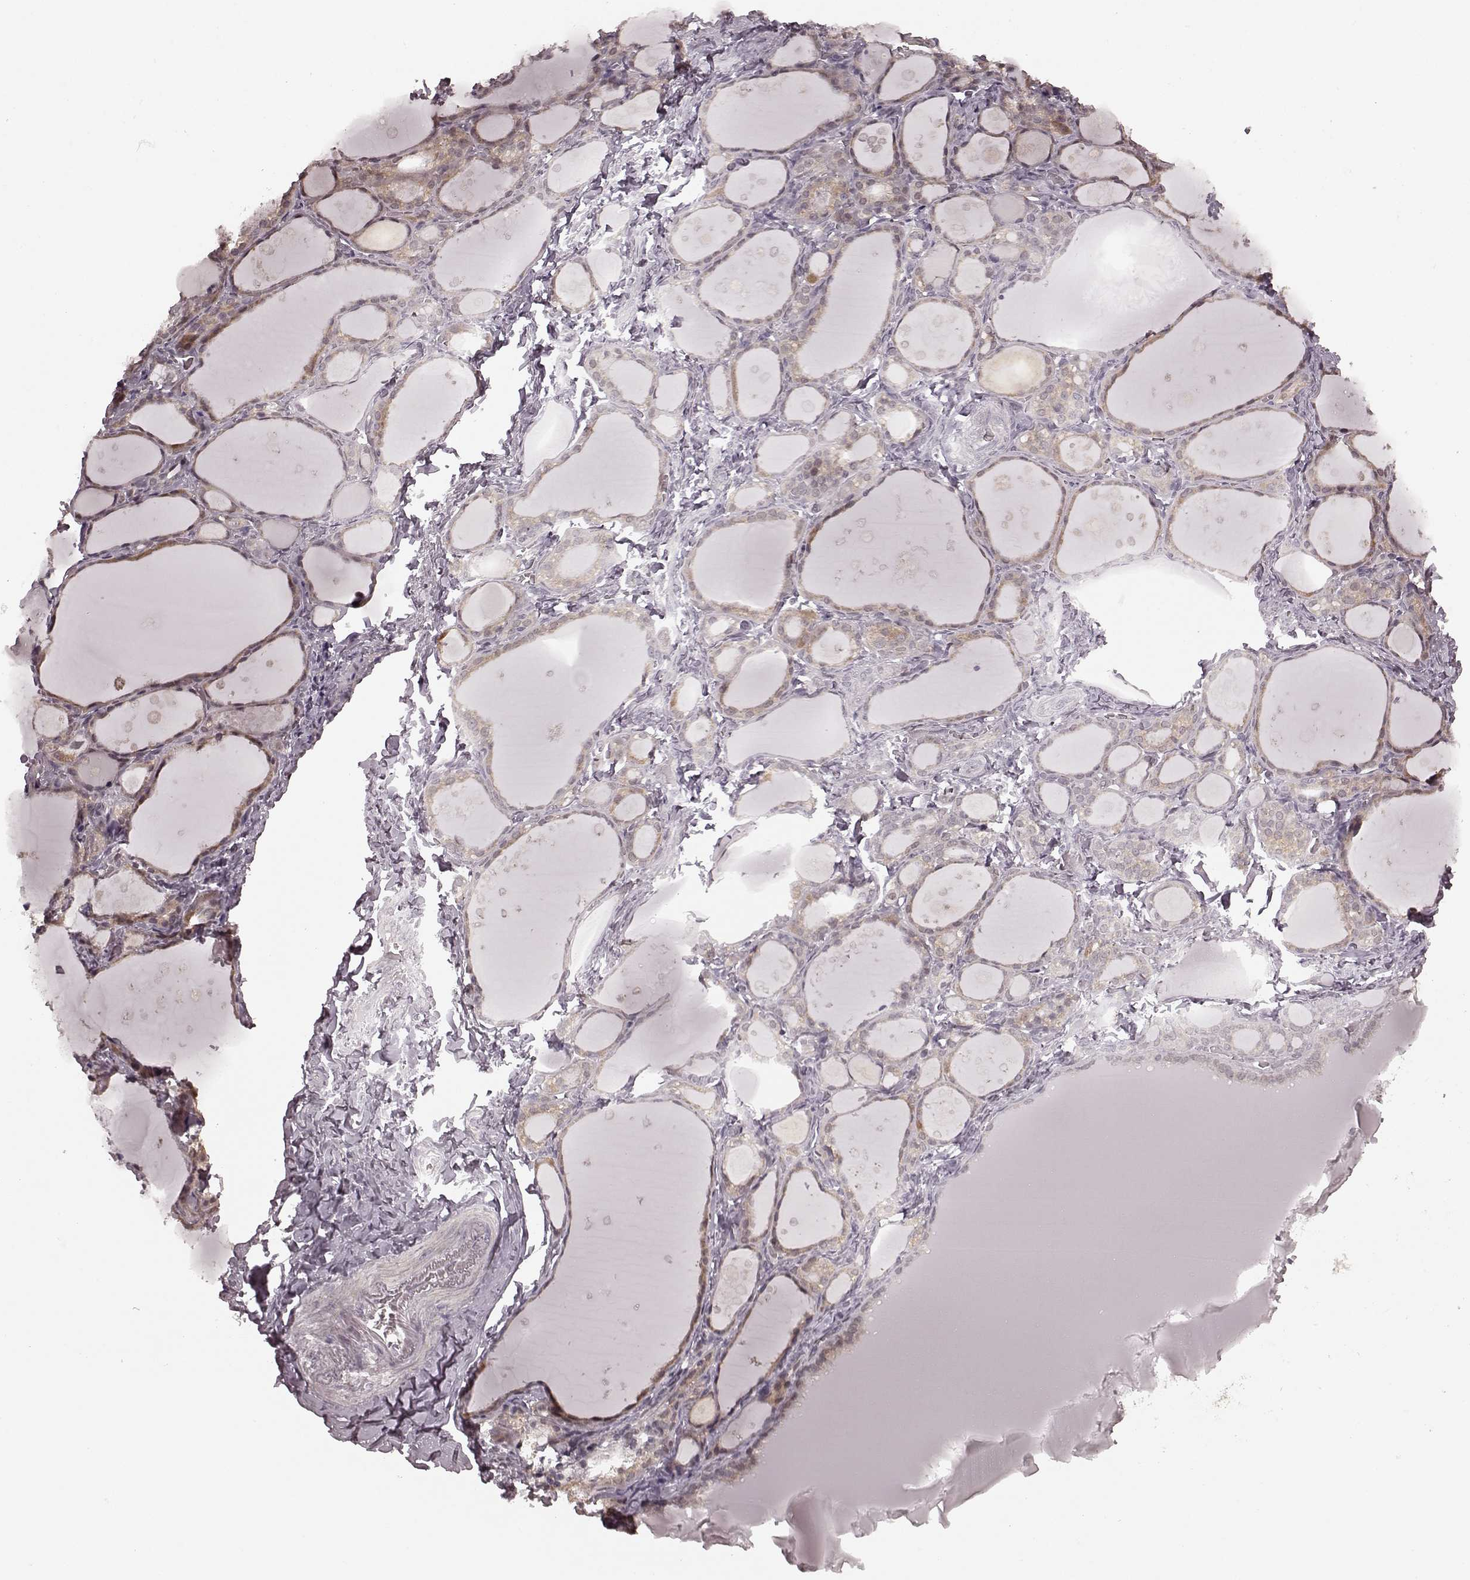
{"staining": {"intensity": "weak", "quantity": ">75%", "location": "cytoplasmic/membranous"}, "tissue": "thyroid gland", "cell_type": "Glandular cells", "image_type": "normal", "snomed": [{"axis": "morphology", "description": "Normal tissue, NOS"}, {"axis": "topography", "description": "Thyroid gland"}], "caption": "IHC staining of unremarkable thyroid gland, which shows low levels of weak cytoplasmic/membranous expression in about >75% of glandular cells indicating weak cytoplasmic/membranous protein expression. The staining was performed using DAB (3,3'-diaminobenzidine) (brown) for protein detection and nuclei were counterstained in hematoxylin (blue).", "gene": "PLCB4", "patient": {"sex": "male", "age": 68}}